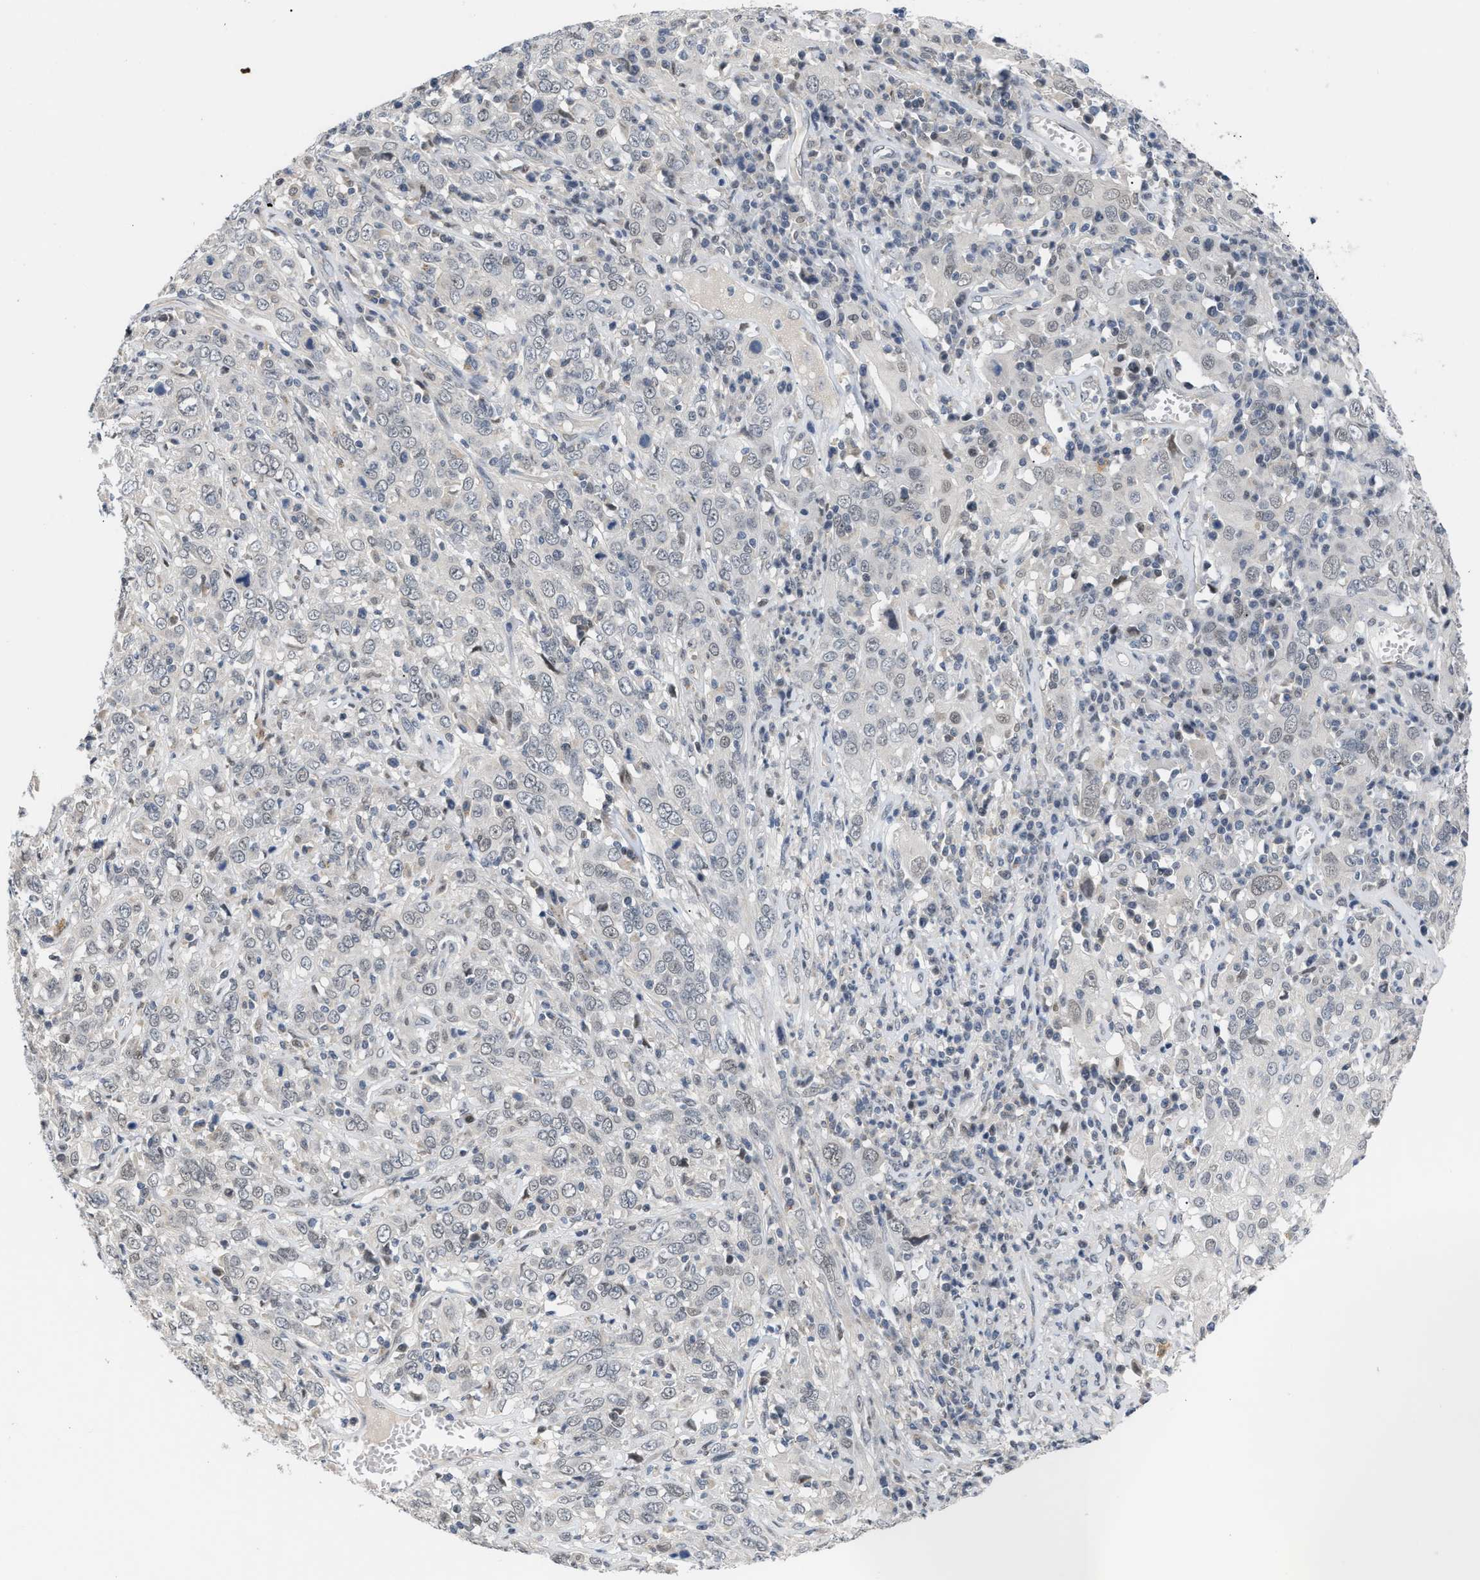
{"staining": {"intensity": "negative", "quantity": "none", "location": "none"}, "tissue": "cervical cancer", "cell_type": "Tumor cells", "image_type": "cancer", "snomed": [{"axis": "morphology", "description": "Squamous cell carcinoma, NOS"}, {"axis": "topography", "description": "Cervix"}], "caption": "Immunohistochemical staining of human squamous cell carcinoma (cervical) displays no significant positivity in tumor cells.", "gene": "TXNRD3", "patient": {"sex": "female", "age": 46}}